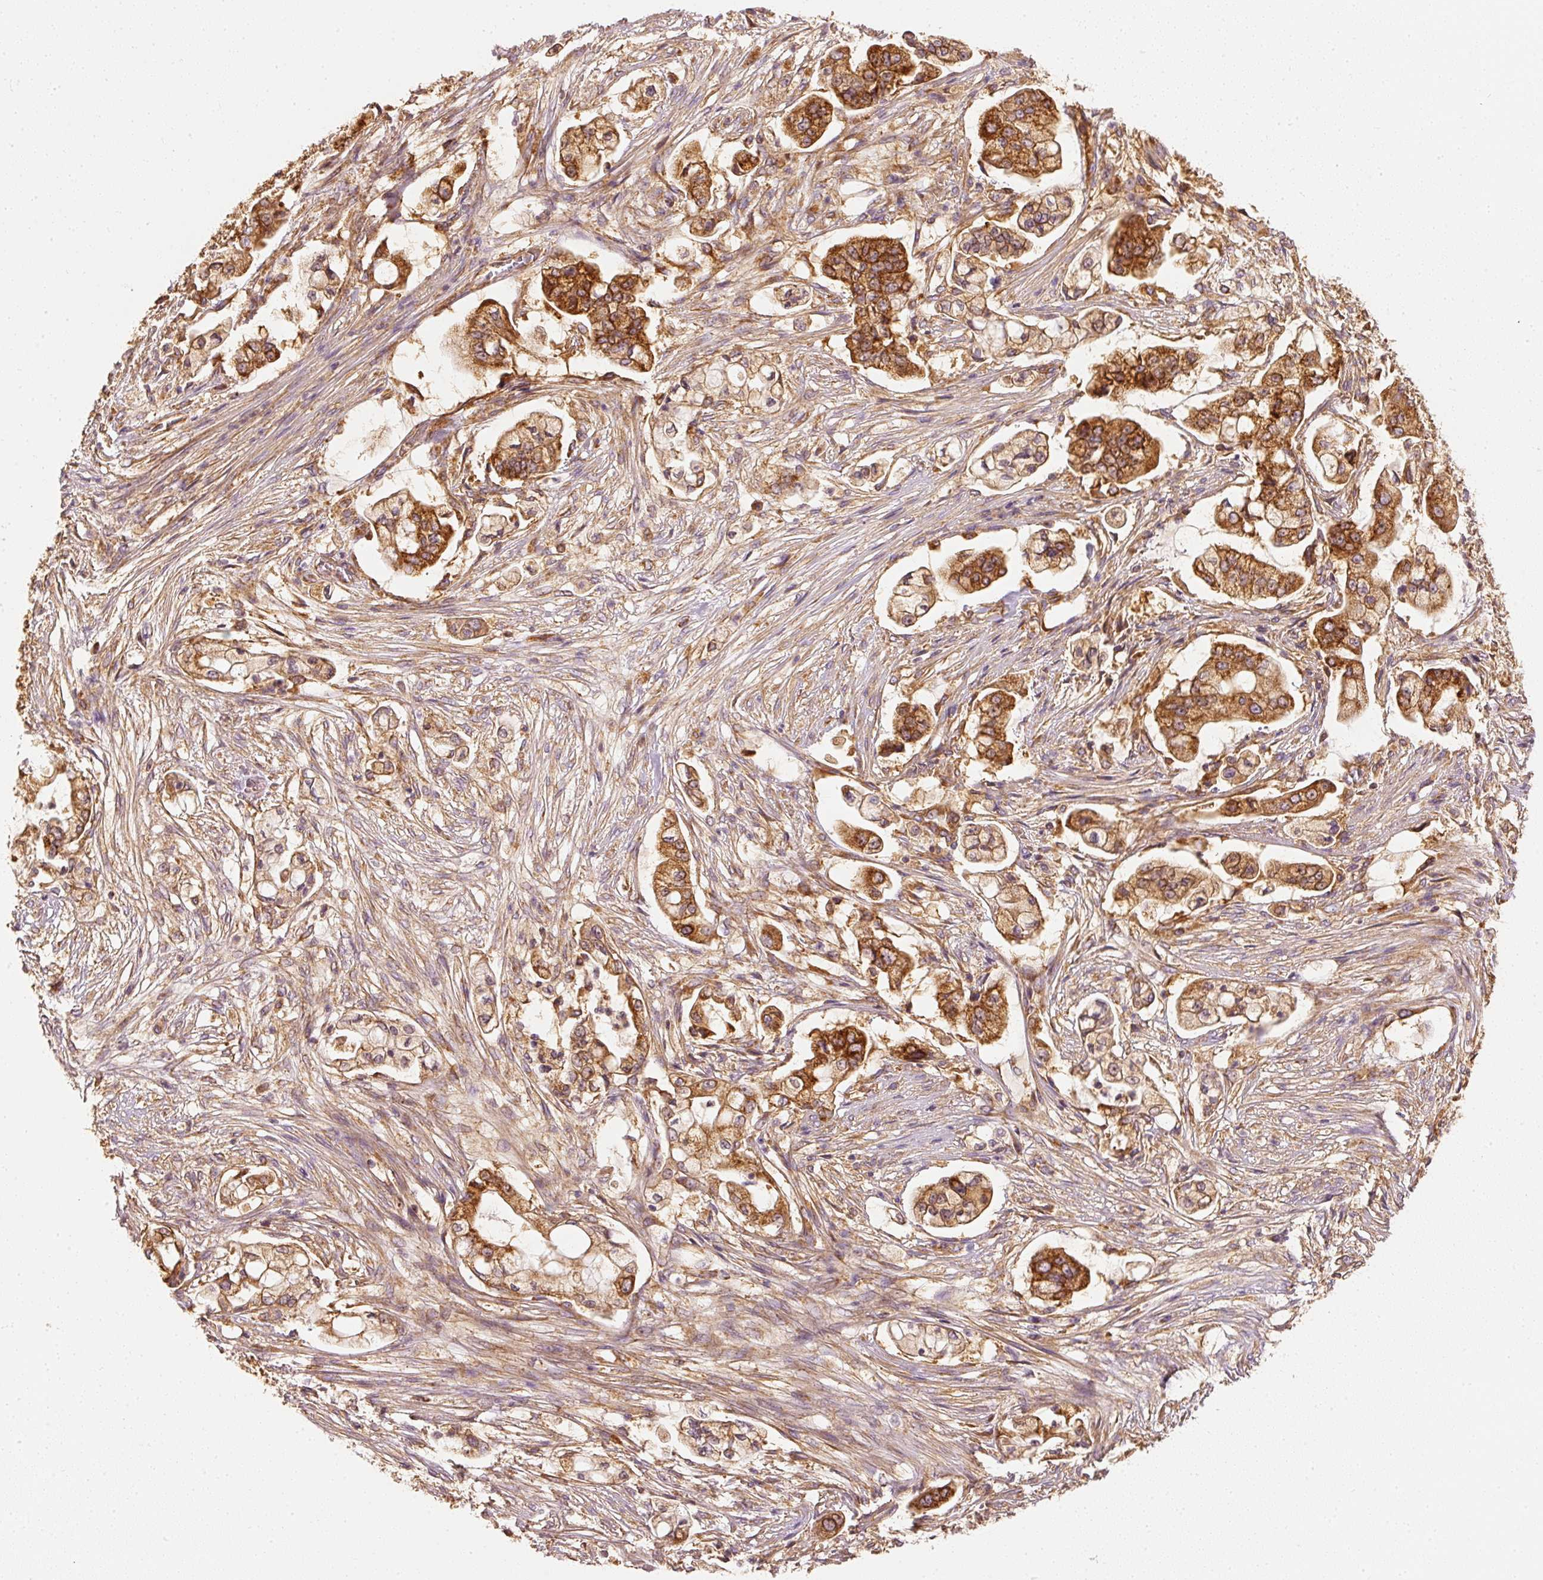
{"staining": {"intensity": "strong", "quantity": ">75%", "location": "cytoplasmic/membranous"}, "tissue": "pancreatic cancer", "cell_type": "Tumor cells", "image_type": "cancer", "snomed": [{"axis": "morphology", "description": "Adenocarcinoma, NOS"}, {"axis": "topography", "description": "Pancreas"}], "caption": "The image shows immunohistochemical staining of pancreatic cancer (adenocarcinoma). There is strong cytoplasmic/membranous expression is present in about >75% of tumor cells. Using DAB (brown) and hematoxylin (blue) stains, captured at high magnification using brightfield microscopy.", "gene": "TOMM40", "patient": {"sex": "female", "age": 69}}